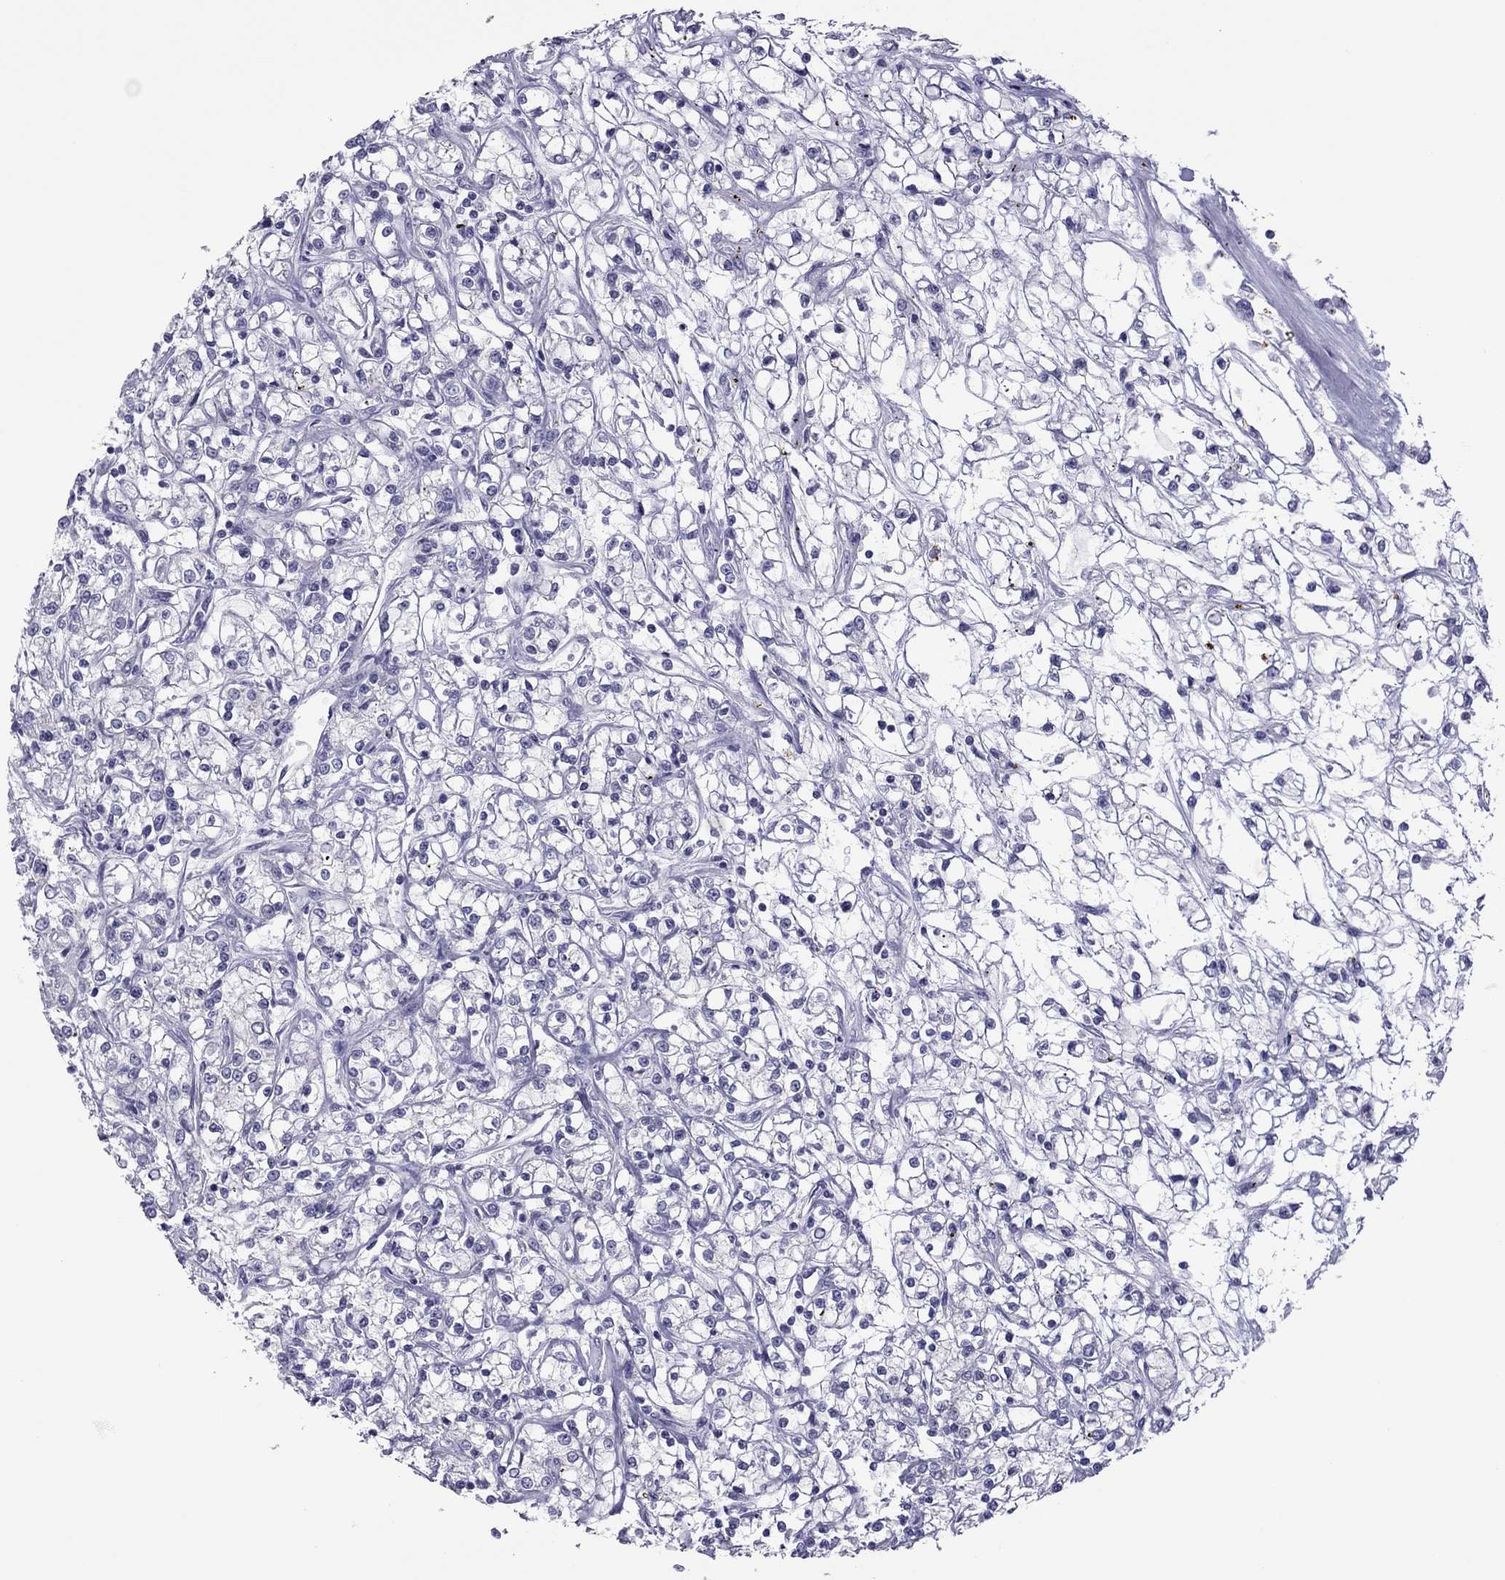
{"staining": {"intensity": "negative", "quantity": "none", "location": "none"}, "tissue": "renal cancer", "cell_type": "Tumor cells", "image_type": "cancer", "snomed": [{"axis": "morphology", "description": "Adenocarcinoma, NOS"}, {"axis": "topography", "description": "Kidney"}], "caption": "Histopathology image shows no significant protein staining in tumor cells of renal cancer (adenocarcinoma). (DAB (3,3'-diaminobenzidine) immunohistochemistry (IHC) with hematoxylin counter stain).", "gene": "TEX14", "patient": {"sex": "female", "age": 59}}